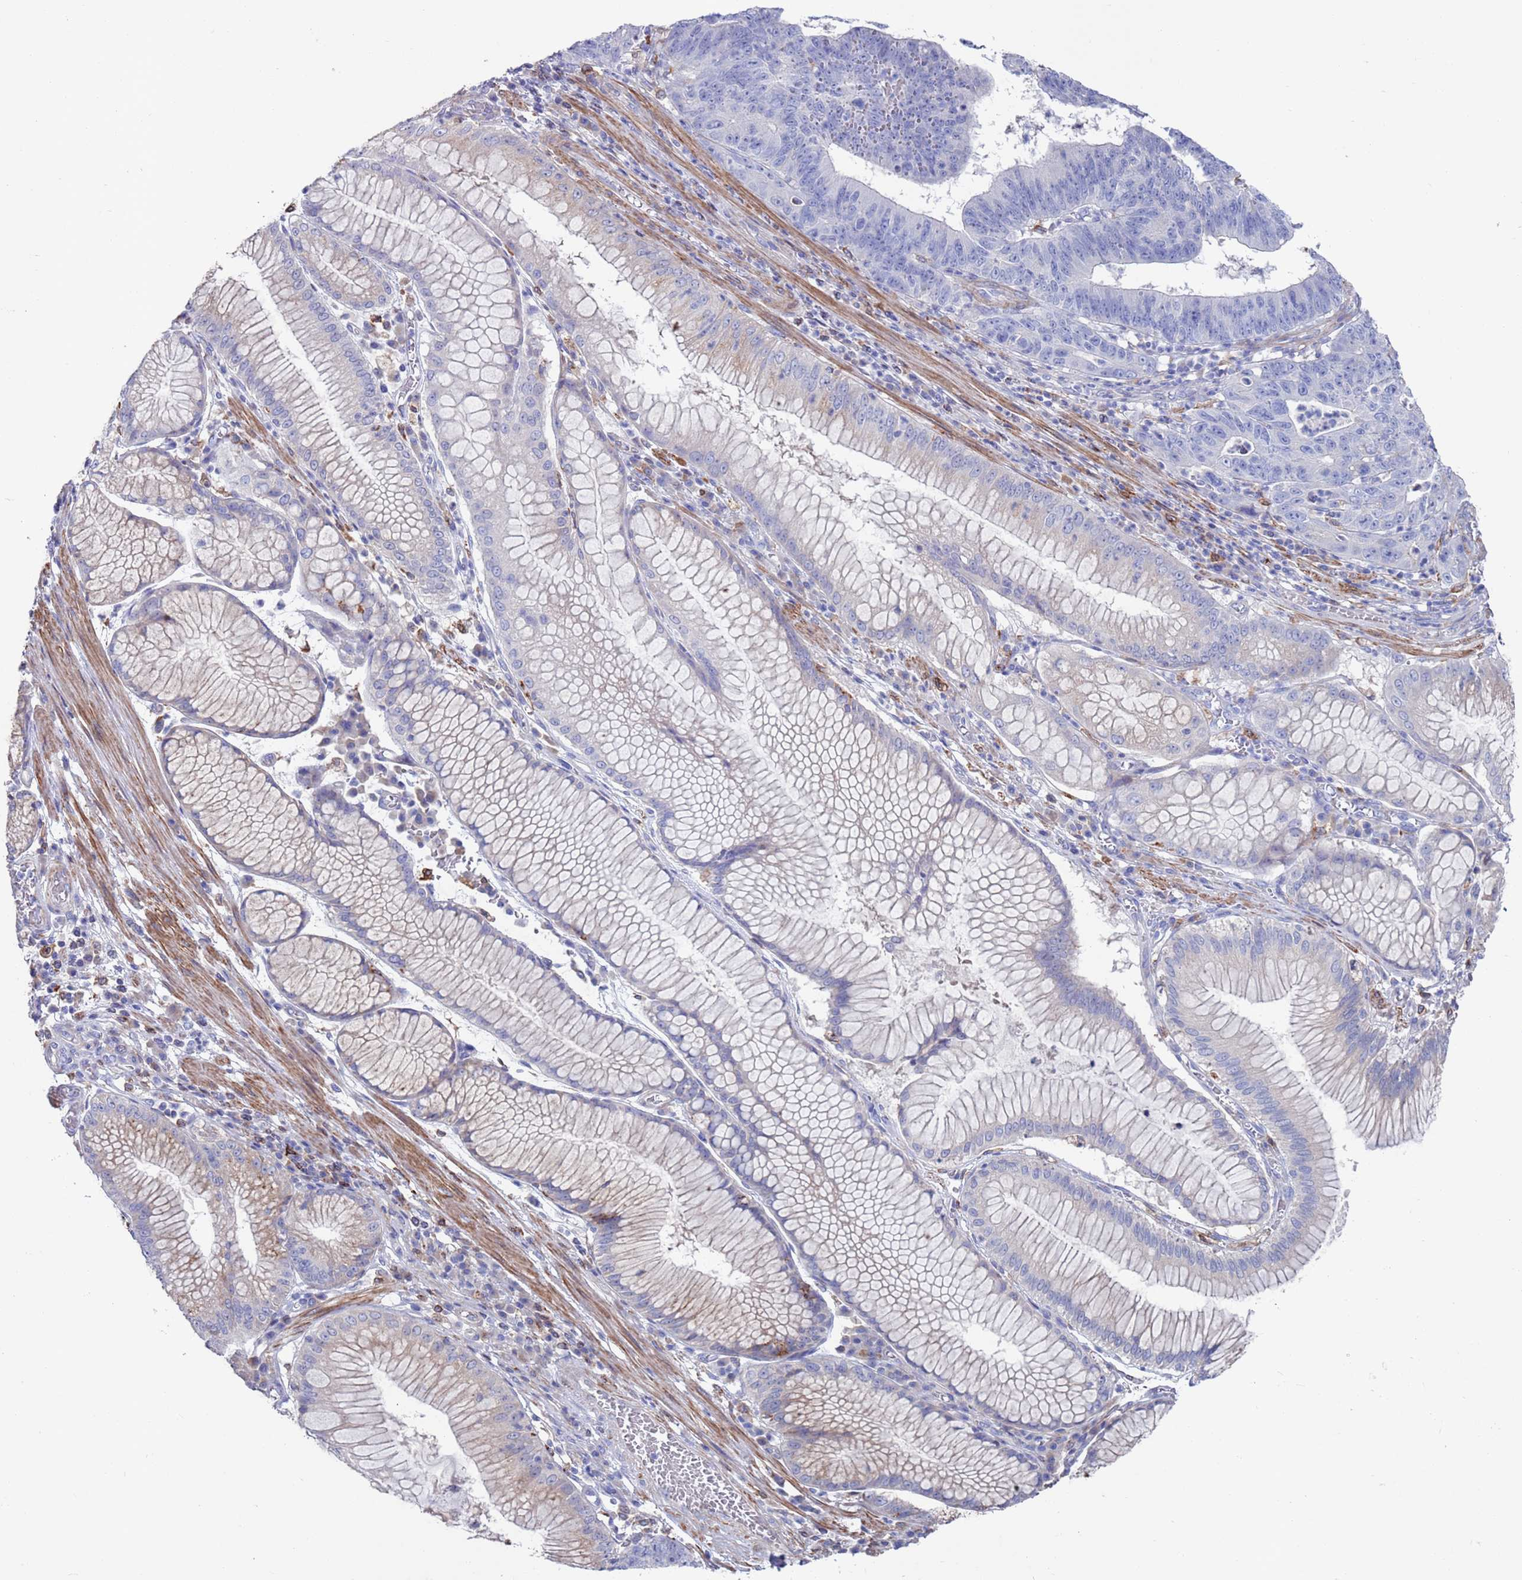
{"staining": {"intensity": "negative", "quantity": "none", "location": "none"}, "tissue": "stomach cancer", "cell_type": "Tumor cells", "image_type": "cancer", "snomed": [{"axis": "morphology", "description": "Adenocarcinoma, NOS"}, {"axis": "topography", "description": "Stomach"}], "caption": "Tumor cells are negative for brown protein staining in adenocarcinoma (stomach). (DAB (3,3'-diaminobenzidine) IHC with hematoxylin counter stain).", "gene": "GREB1L", "patient": {"sex": "male", "age": 59}}